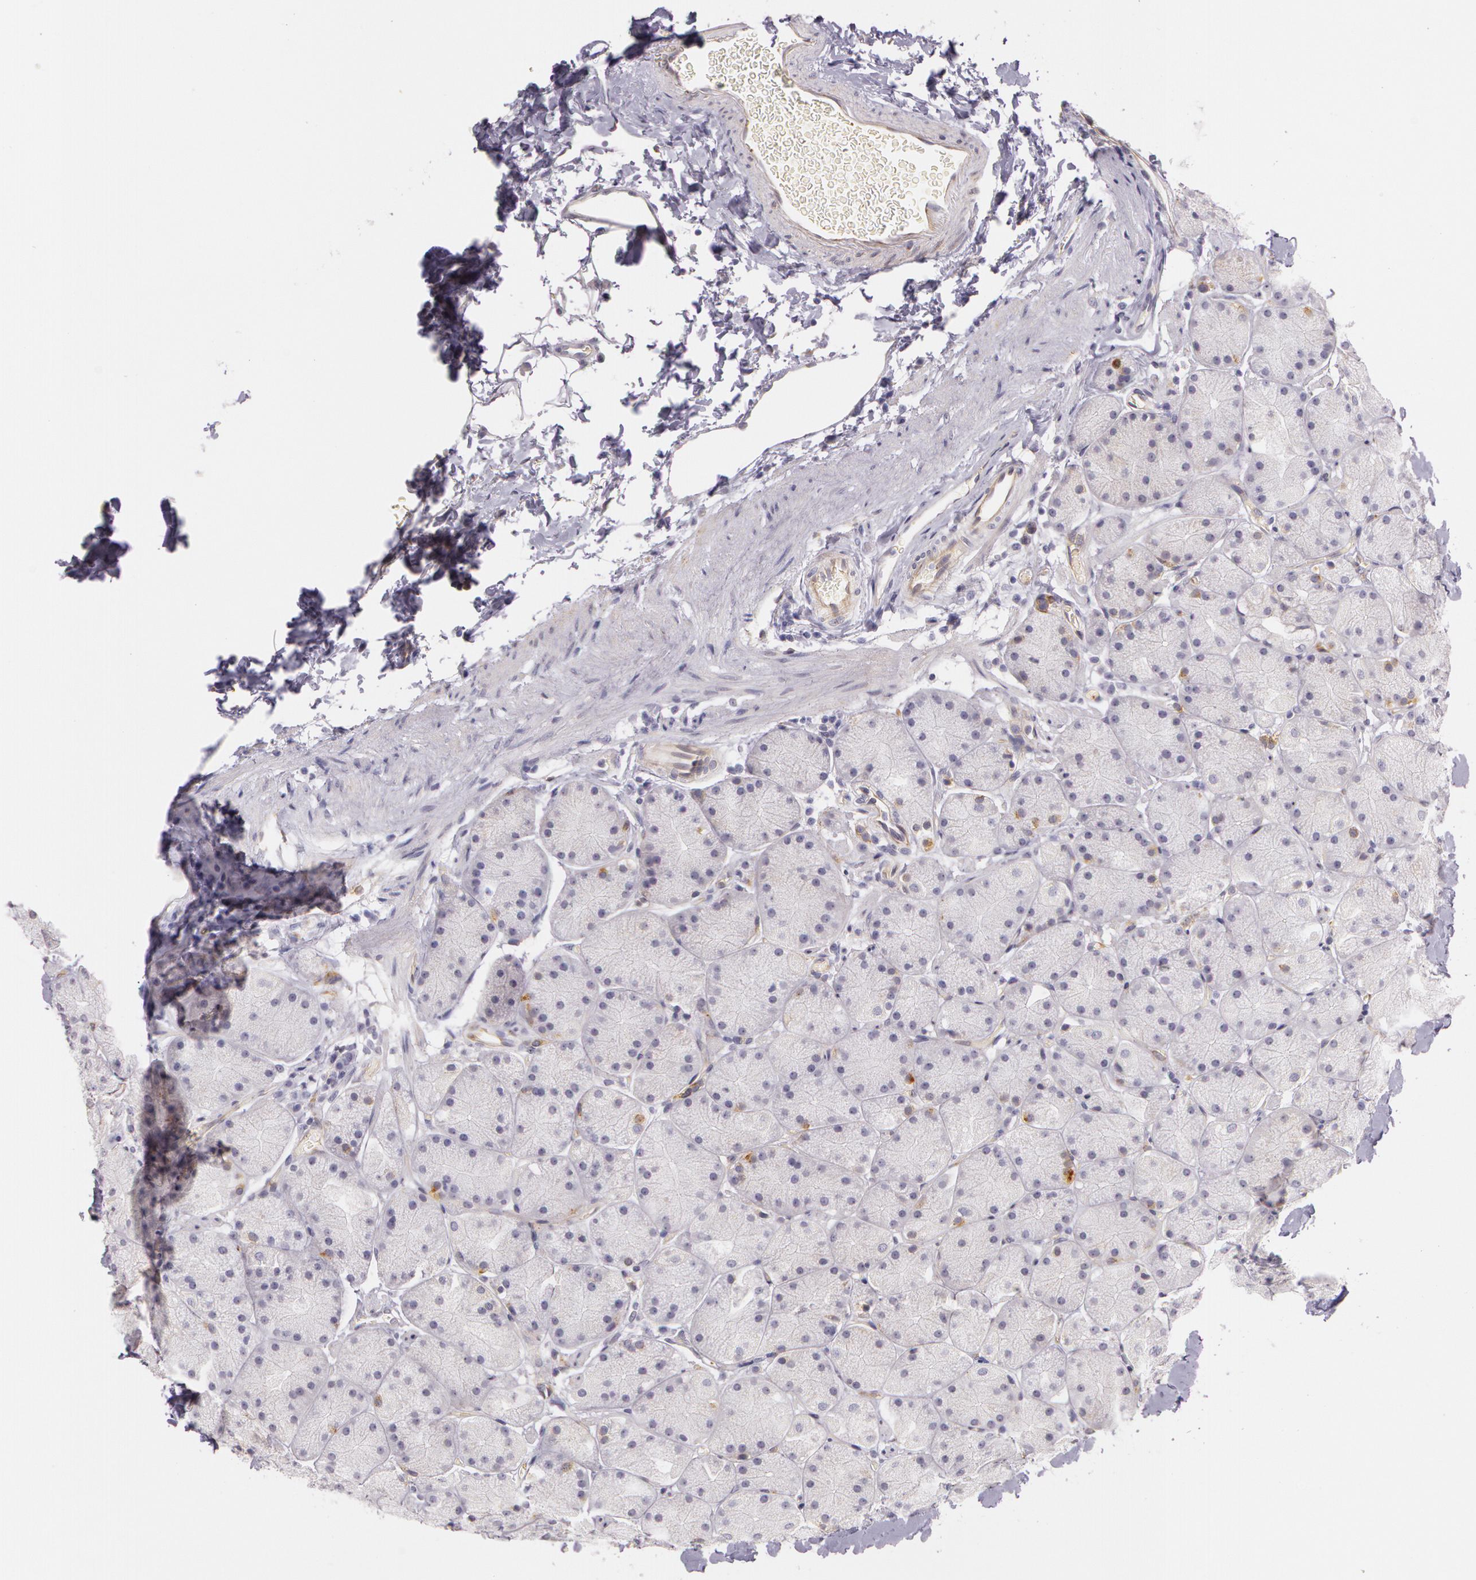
{"staining": {"intensity": "weak", "quantity": "25%-75%", "location": "cytoplasmic/membranous"}, "tissue": "stomach", "cell_type": "Glandular cells", "image_type": "normal", "snomed": [{"axis": "morphology", "description": "Normal tissue, NOS"}, {"axis": "topography", "description": "Stomach, upper"}, {"axis": "topography", "description": "Stomach"}], "caption": "A high-resolution micrograph shows IHC staining of benign stomach, which reveals weak cytoplasmic/membranous expression in approximately 25%-75% of glandular cells.", "gene": "APP", "patient": {"sex": "male", "age": 76}}